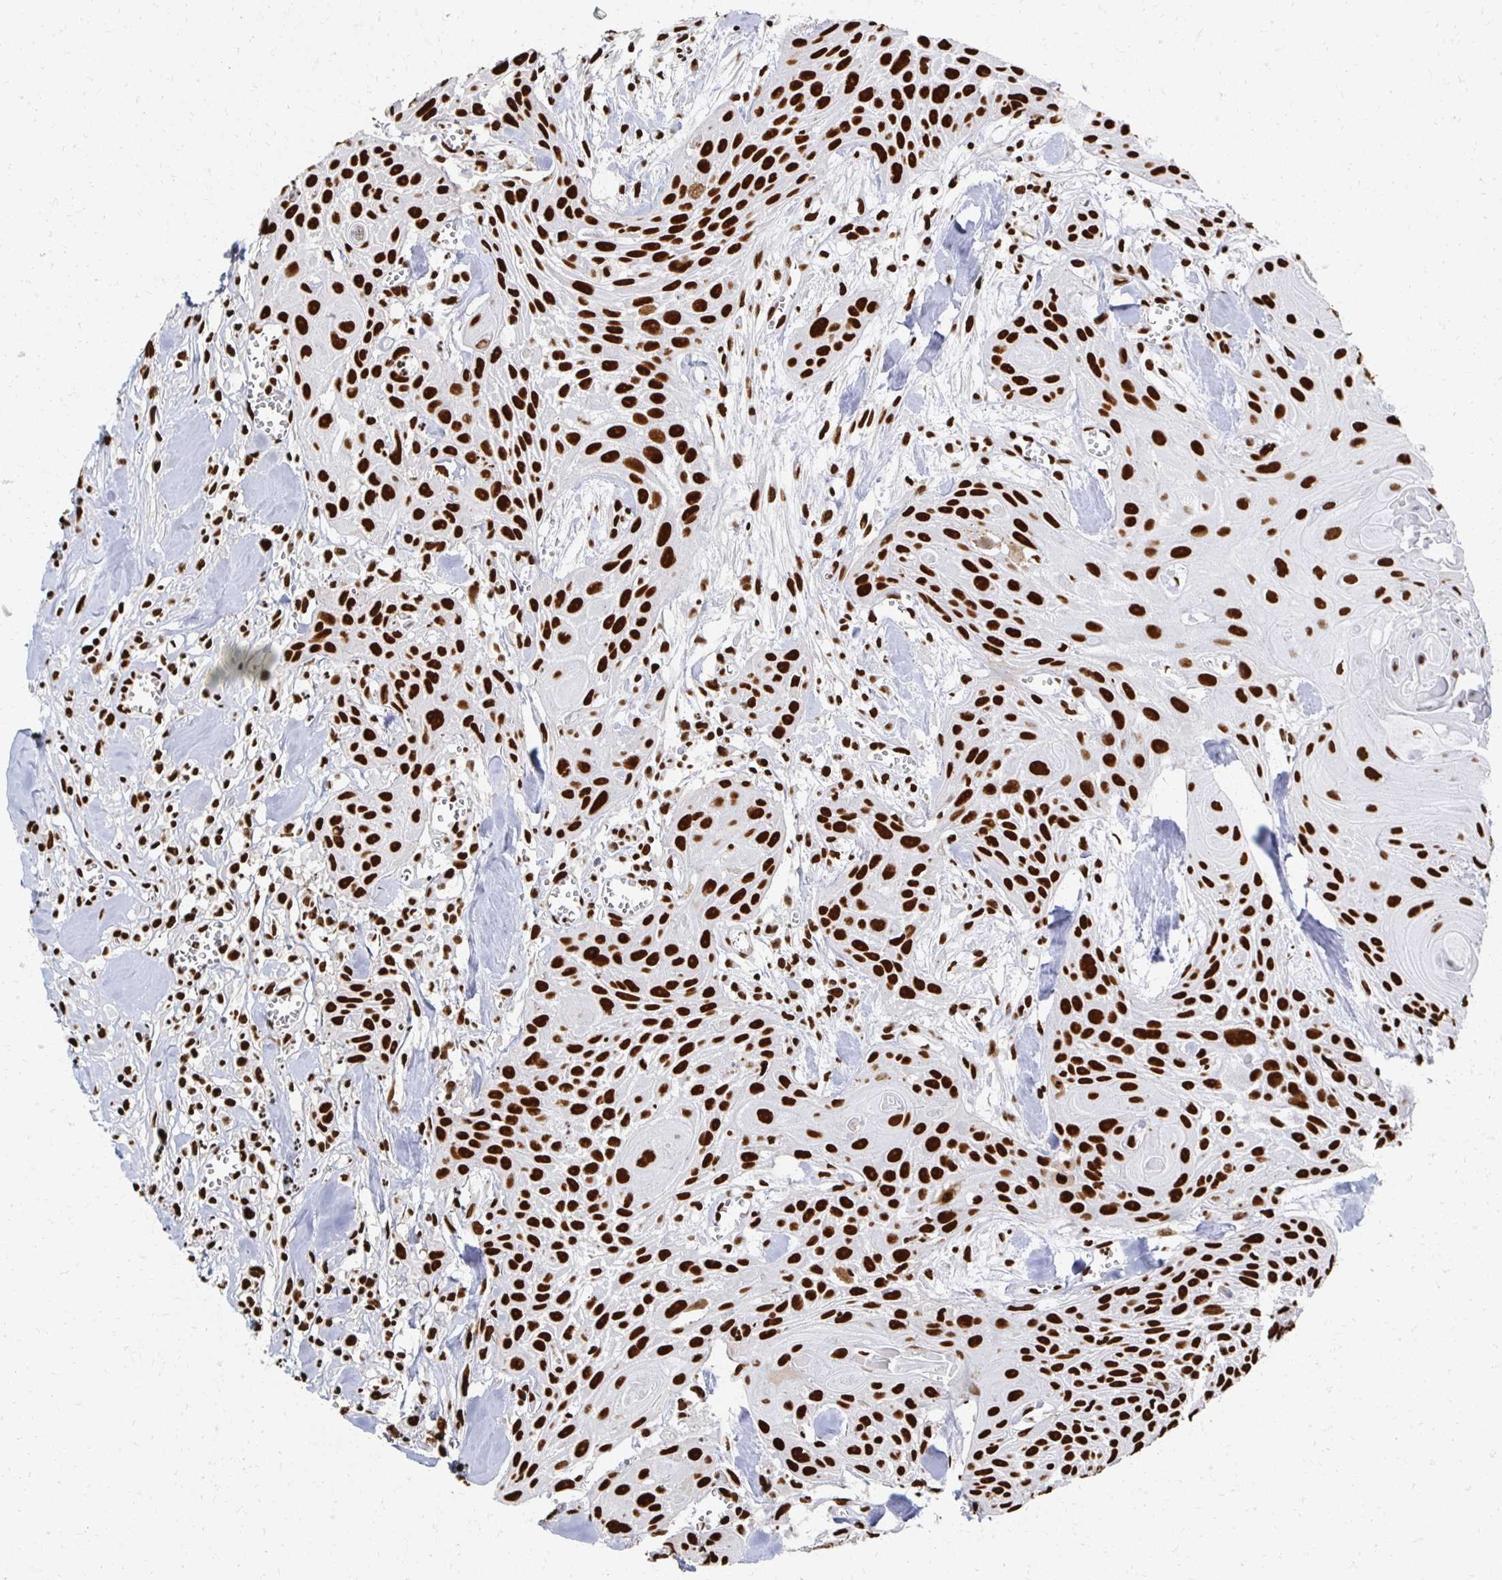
{"staining": {"intensity": "strong", "quantity": ">75%", "location": "nuclear"}, "tissue": "head and neck cancer", "cell_type": "Tumor cells", "image_type": "cancer", "snomed": [{"axis": "morphology", "description": "Squamous cell carcinoma, NOS"}, {"axis": "topography", "description": "Lymph node"}, {"axis": "topography", "description": "Salivary gland"}, {"axis": "topography", "description": "Head-Neck"}], "caption": "High-magnification brightfield microscopy of head and neck cancer stained with DAB (brown) and counterstained with hematoxylin (blue). tumor cells exhibit strong nuclear positivity is appreciated in about>75% of cells.", "gene": "RBBP7", "patient": {"sex": "female", "age": 74}}